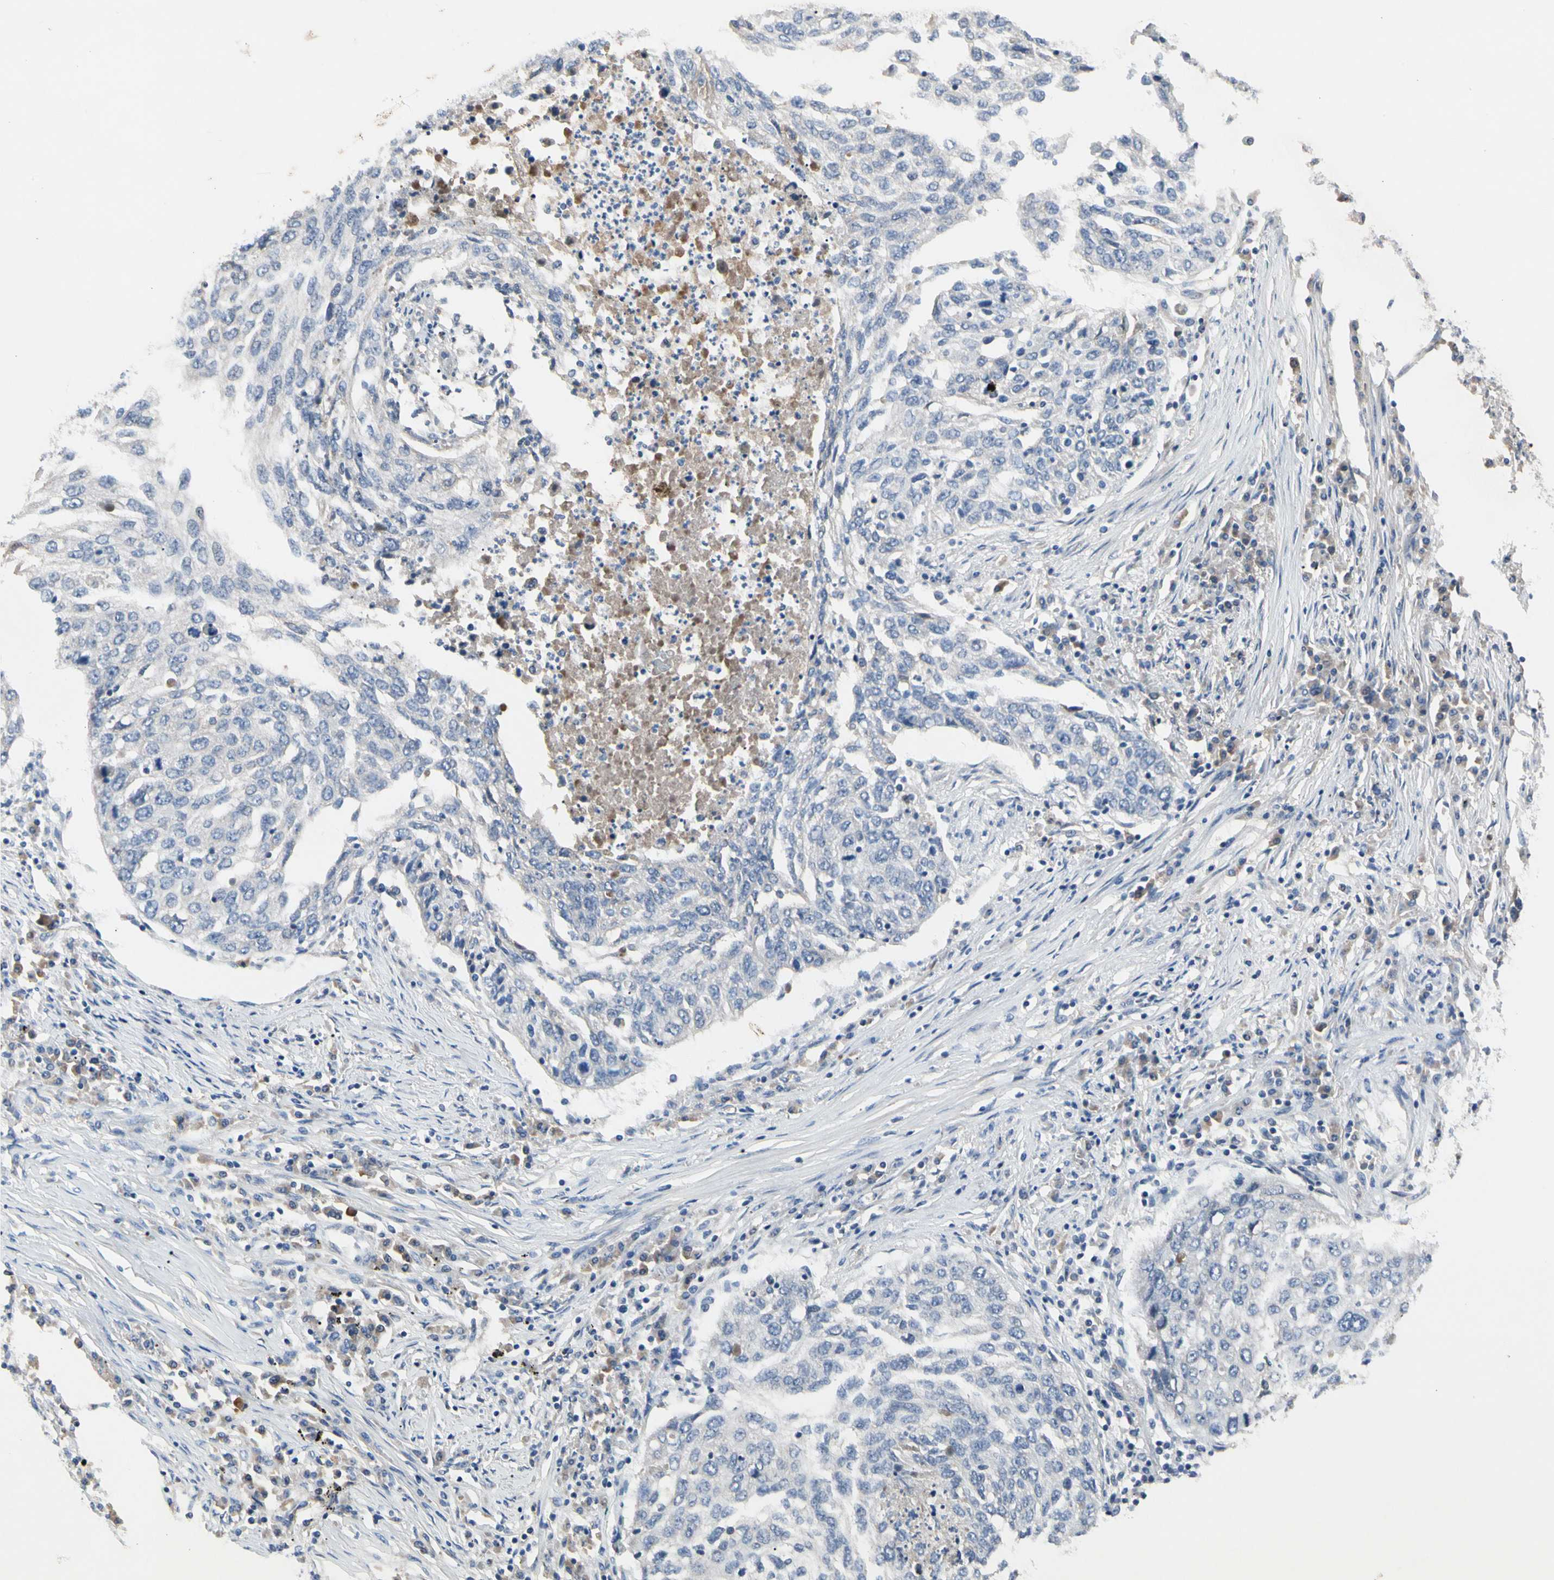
{"staining": {"intensity": "negative", "quantity": "none", "location": "none"}, "tissue": "lung cancer", "cell_type": "Tumor cells", "image_type": "cancer", "snomed": [{"axis": "morphology", "description": "Squamous cell carcinoma, NOS"}, {"axis": "topography", "description": "Lung"}], "caption": "IHC photomicrograph of lung cancer stained for a protein (brown), which displays no staining in tumor cells. Nuclei are stained in blue.", "gene": "ECRG4", "patient": {"sex": "female", "age": 63}}